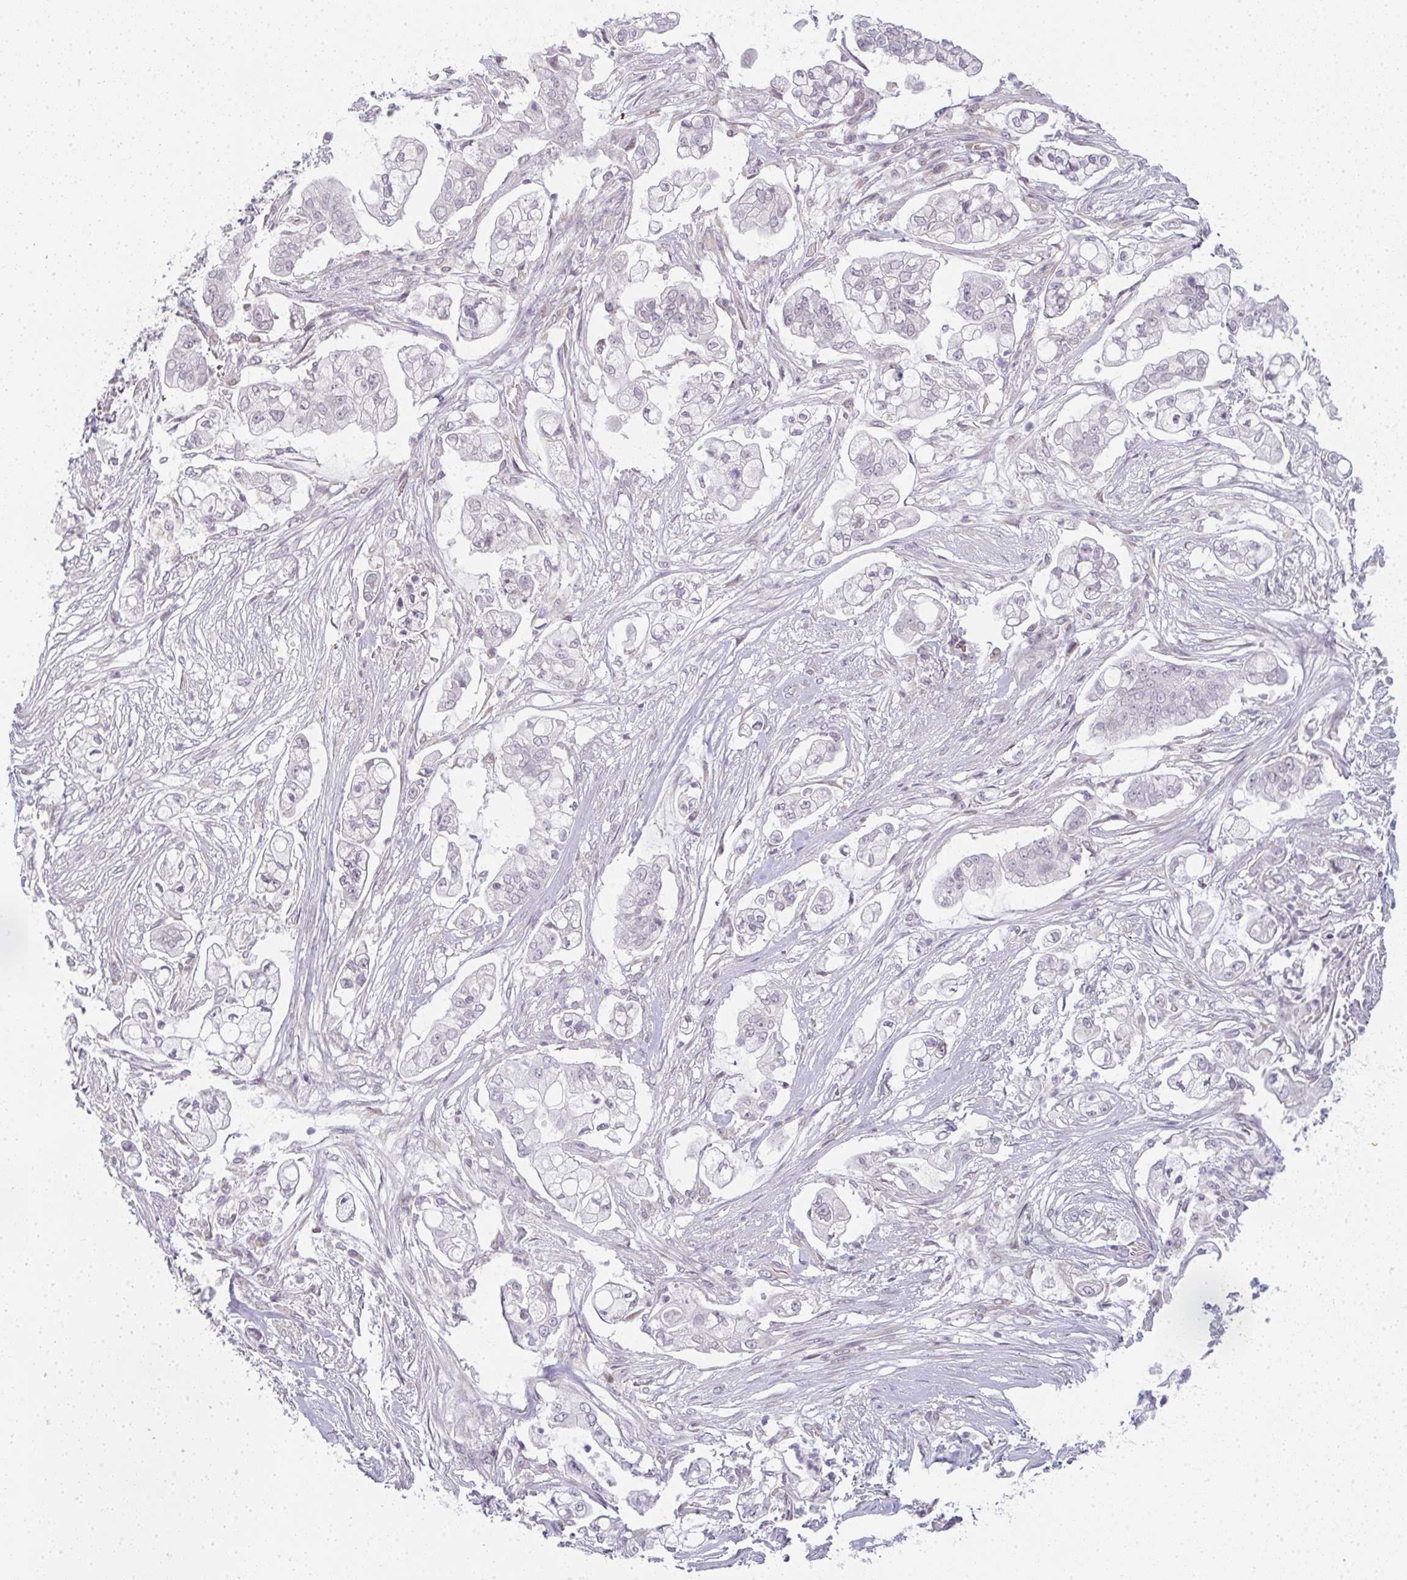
{"staining": {"intensity": "negative", "quantity": "none", "location": "none"}, "tissue": "pancreatic cancer", "cell_type": "Tumor cells", "image_type": "cancer", "snomed": [{"axis": "morphology", "description": "Adenocarcinoma, NOS"}, {"axis": "topography", "description": "Pancreas"}], "caption": "Immunohistochemistry micrograph of adenocarcinoma (pancreatic) stained for a protein (brown), which displays no expression in tumor cells.", "gene": "RBBP6", "patient": {"sex": "female", "age": 69}}